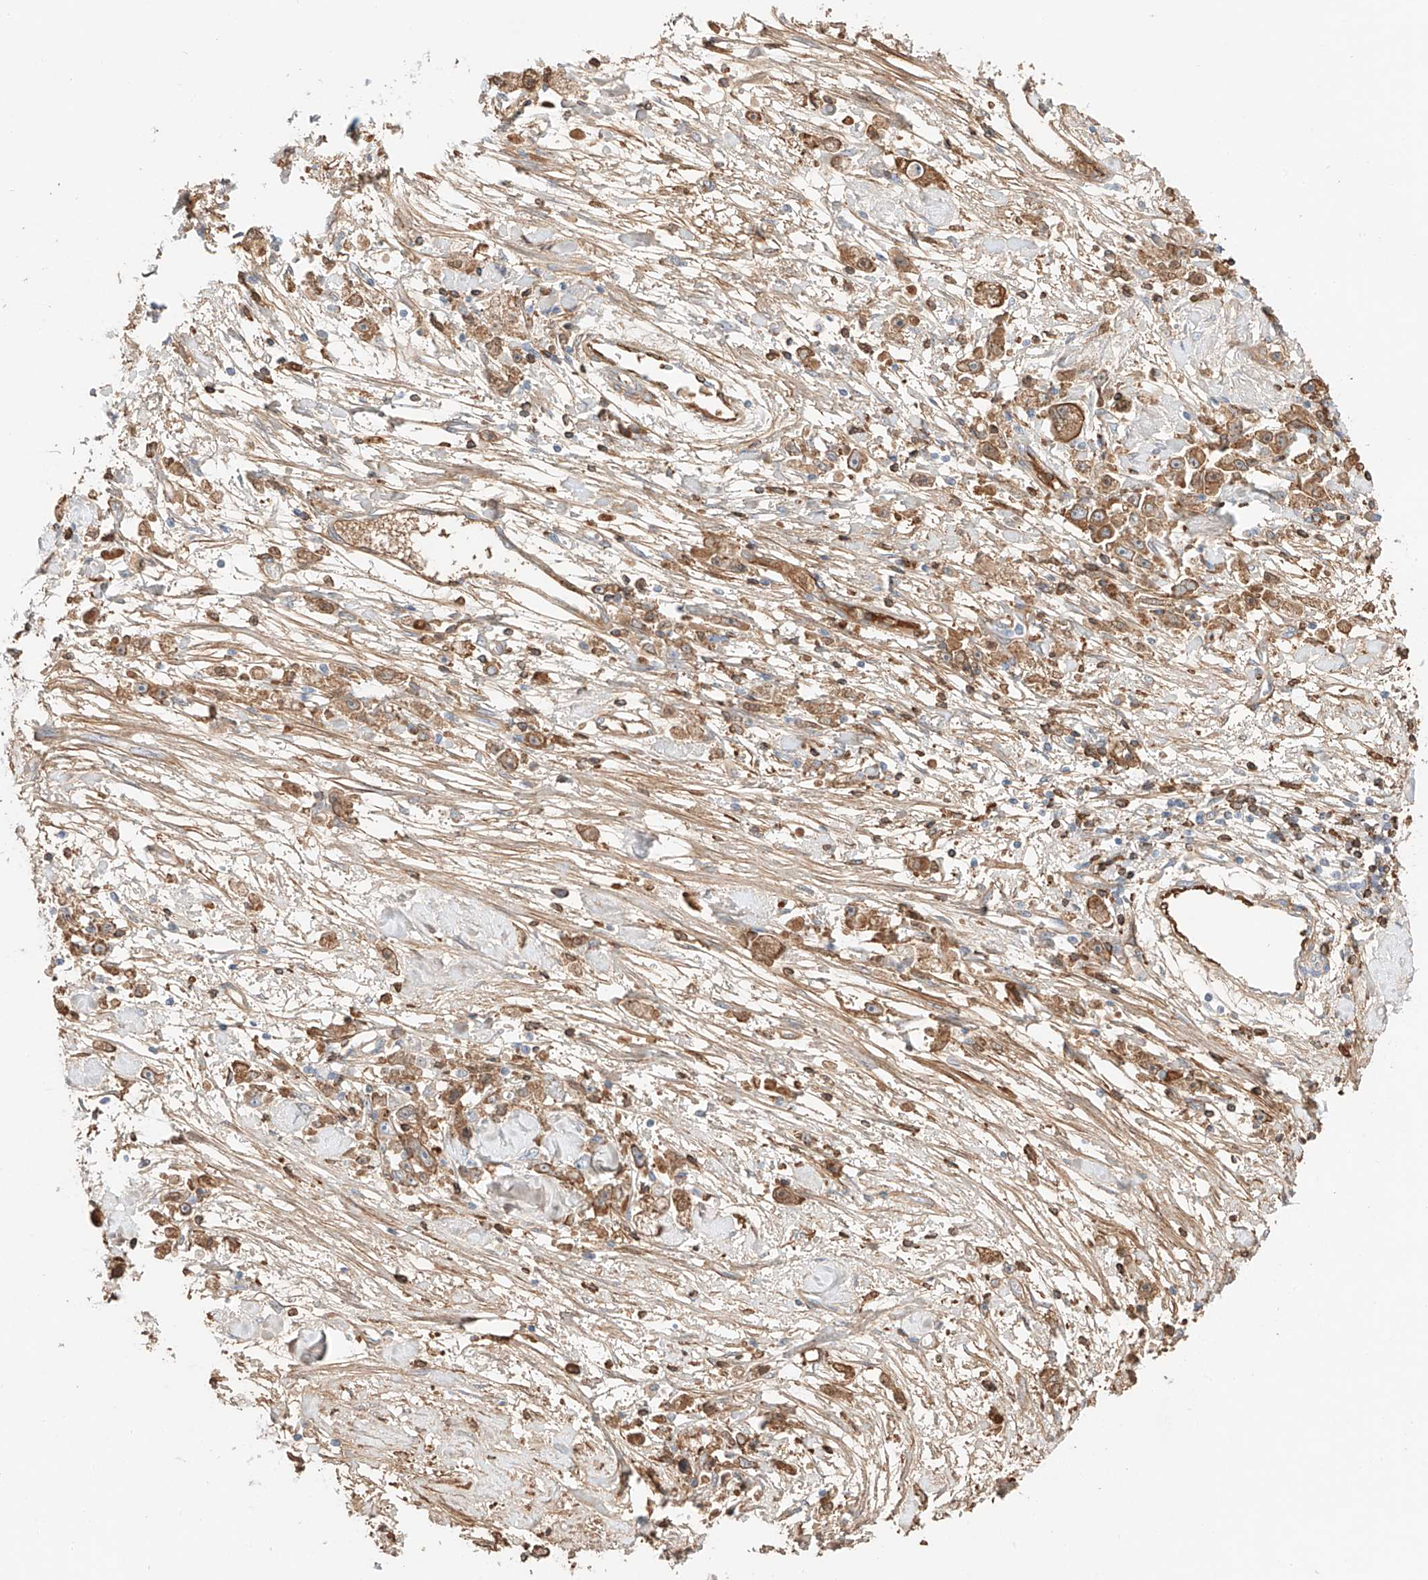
{"staining": {"intensity": "moderate", "quantity": ">75%", "location": "cytoplasmic/membranous"}, "tissue": "stomach cancer", "cell_type": "Tumor cells", "image_type": "cancer", "snomed": [{"axis": "morphology", "description": "Adenocarcinoma, NOS"}, {"axis": "topography", "description": "Stomach"}], "caption": "Protein expression analysis of stomach cancer (adenocarcinoma) reveals moderate cytoplasmic/membranous staining in about >75% of tumor cells. Immunohistochemistry stains the protein of interest in brown and the nuclei are stained blue.", "gene": "PGGT1B", "patient": {"sex": "female", "age": 59}}